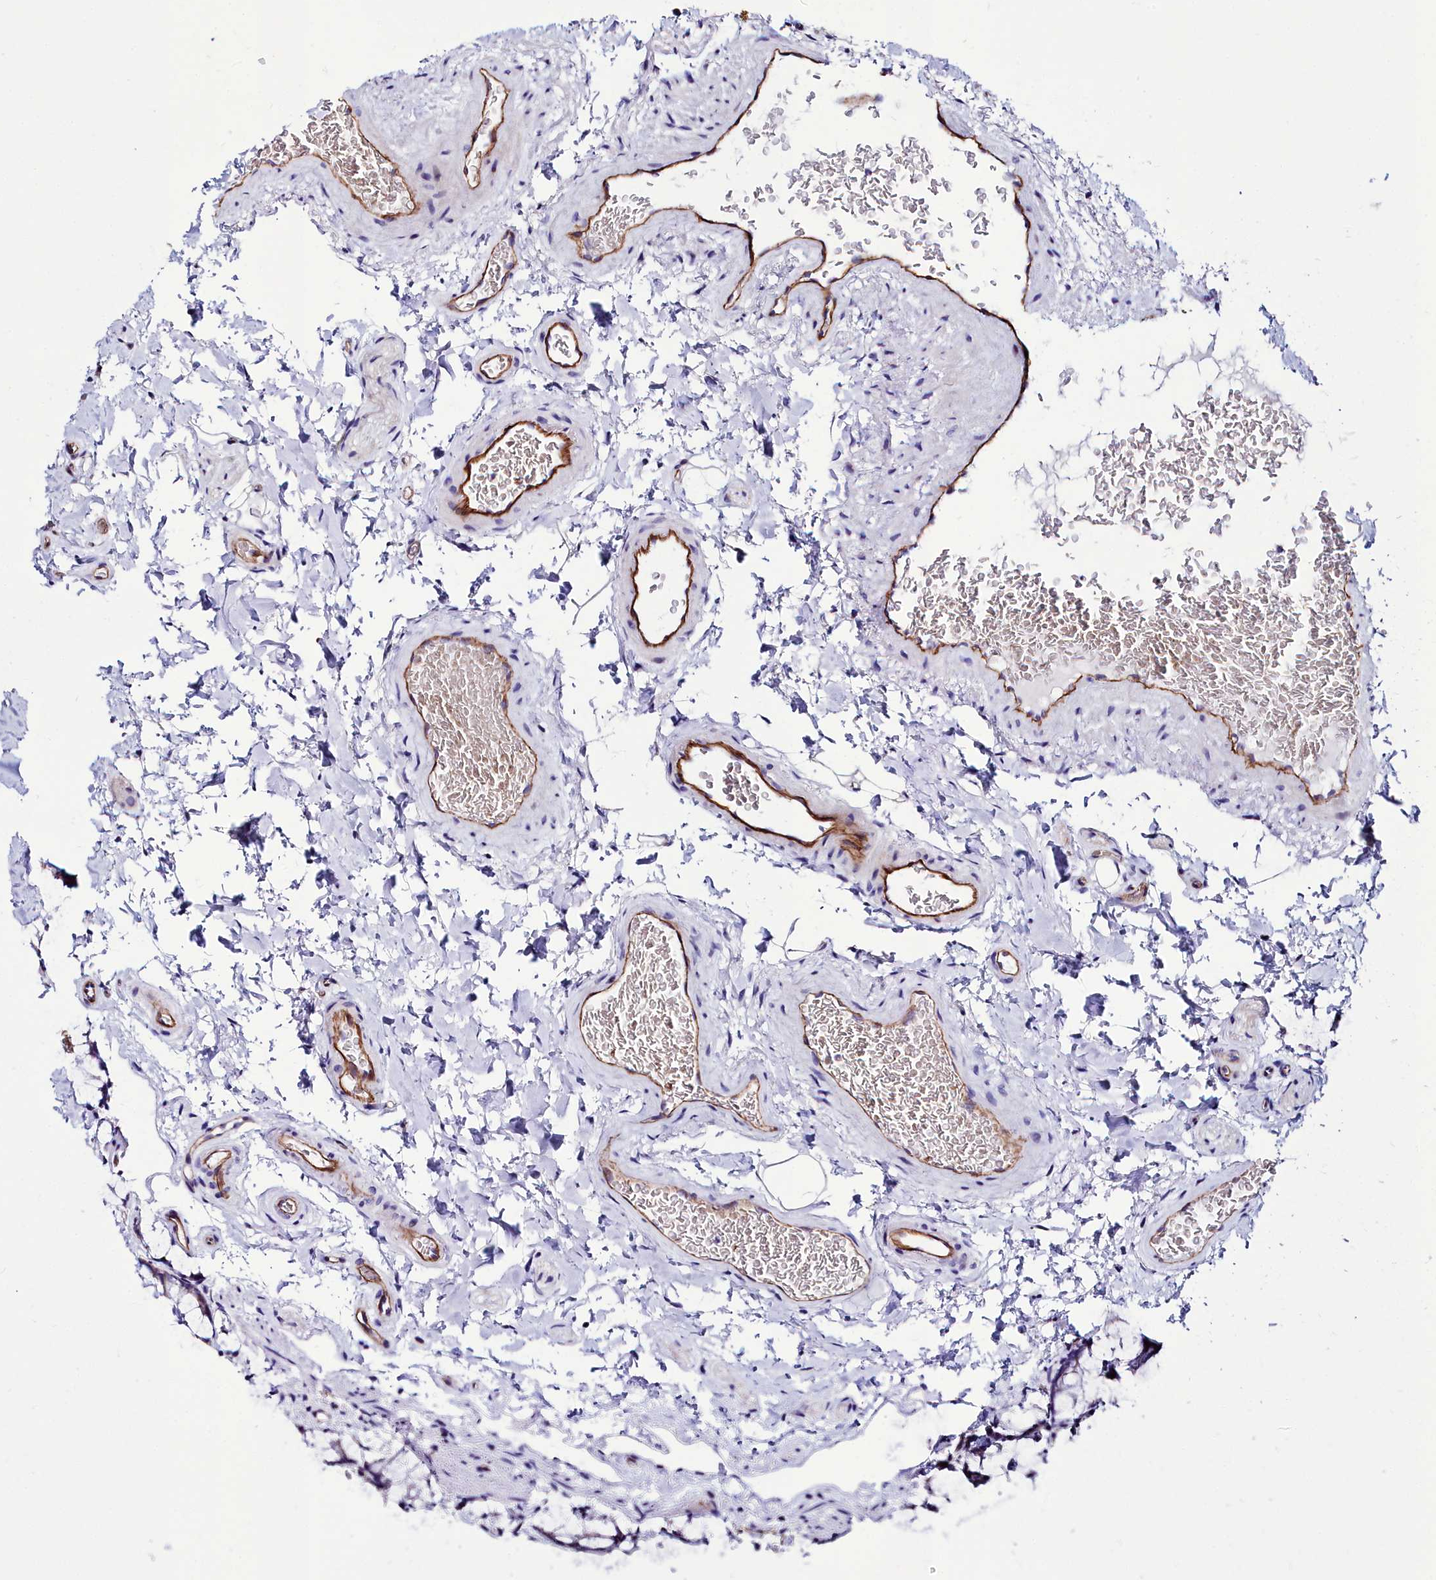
{"staining": {"intensity": "moderate", "quantity": ">75%", "location": "cytoplasmic/membranous"}, "tissue": "colon", "cell_type": "Endothelial cells", "image_type": "normal", "snomed": [{"axis": "morphology", "description": "Normal tissue, NOS"}, {"axis": "topography", "description": "Colon"}], "caption": "IHC staining of benign colon, which demonstrates medium levels of moderate cytoplasmic/membranous staining in approximately >75% of endothelial cells indicating moderate cytoplasmic/membranous protein staining. The staining was performed using DAB (3,3'-diaminobenzidine) (brown) for protein detection and nuclei were counterstained in hematoxylin (blue).", "gene": "CYP4F11", "patient": {"sex": "female", "age": 82}}